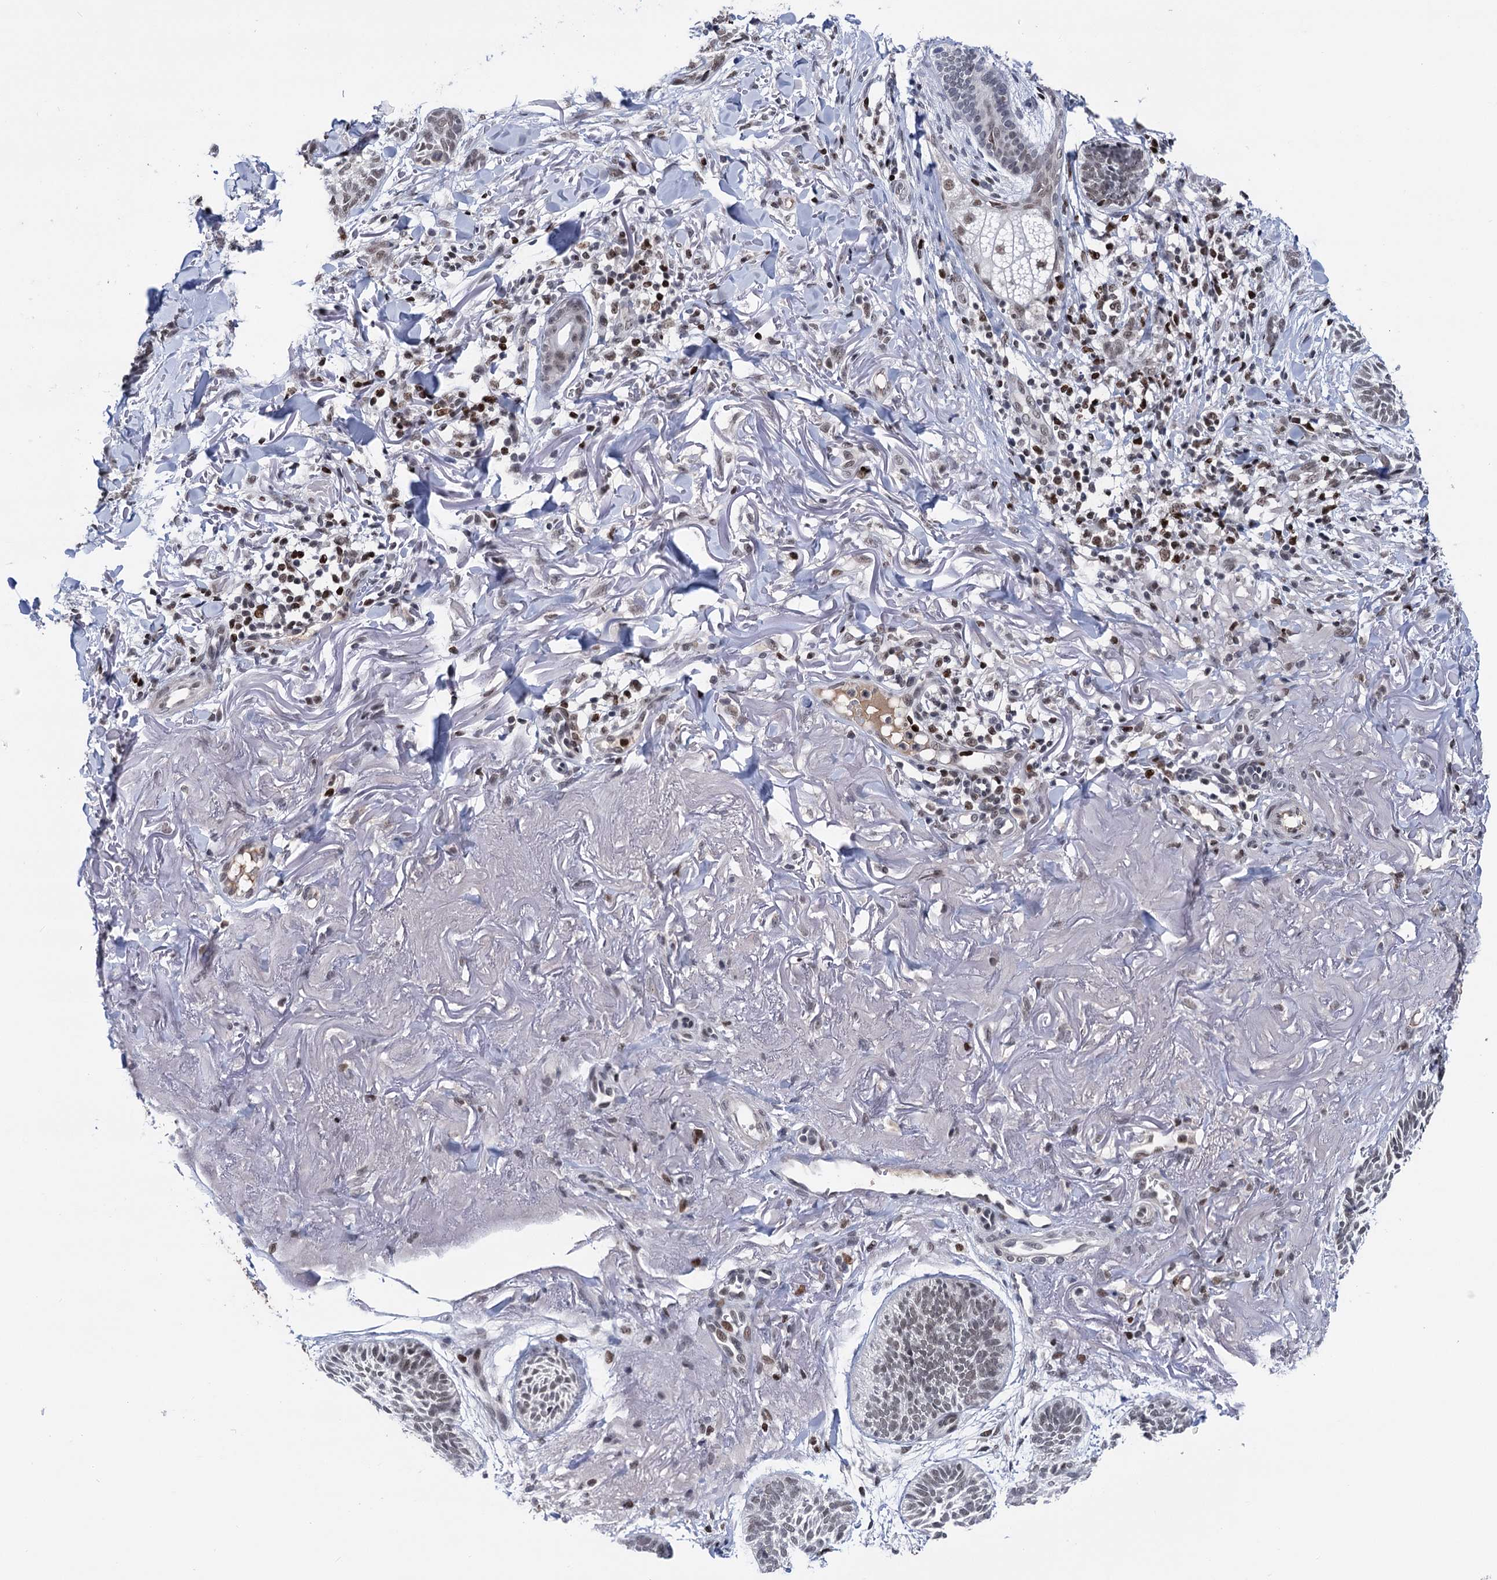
{"staining": {"intensity": "negative", "quantity": "none", "location": "none"}, "tissue": "skin cancer", "cell_type": "Tumor cells", "image_type": "cancer", "snomed": [{"axis": "morphology", "description": "Normal tissue, NOS"}, {"axis": "morphology", "description": "Basal cell carcinoma"}, {"axis": "topography", "description": "Skin"}], "caption": "This is an immunohistochemistry (IHC) micrograph of skin cancer. There is no staining in tumor cells.", "gene": "ZCCHC10", "patient": {"sex": "male", "age": 66}}